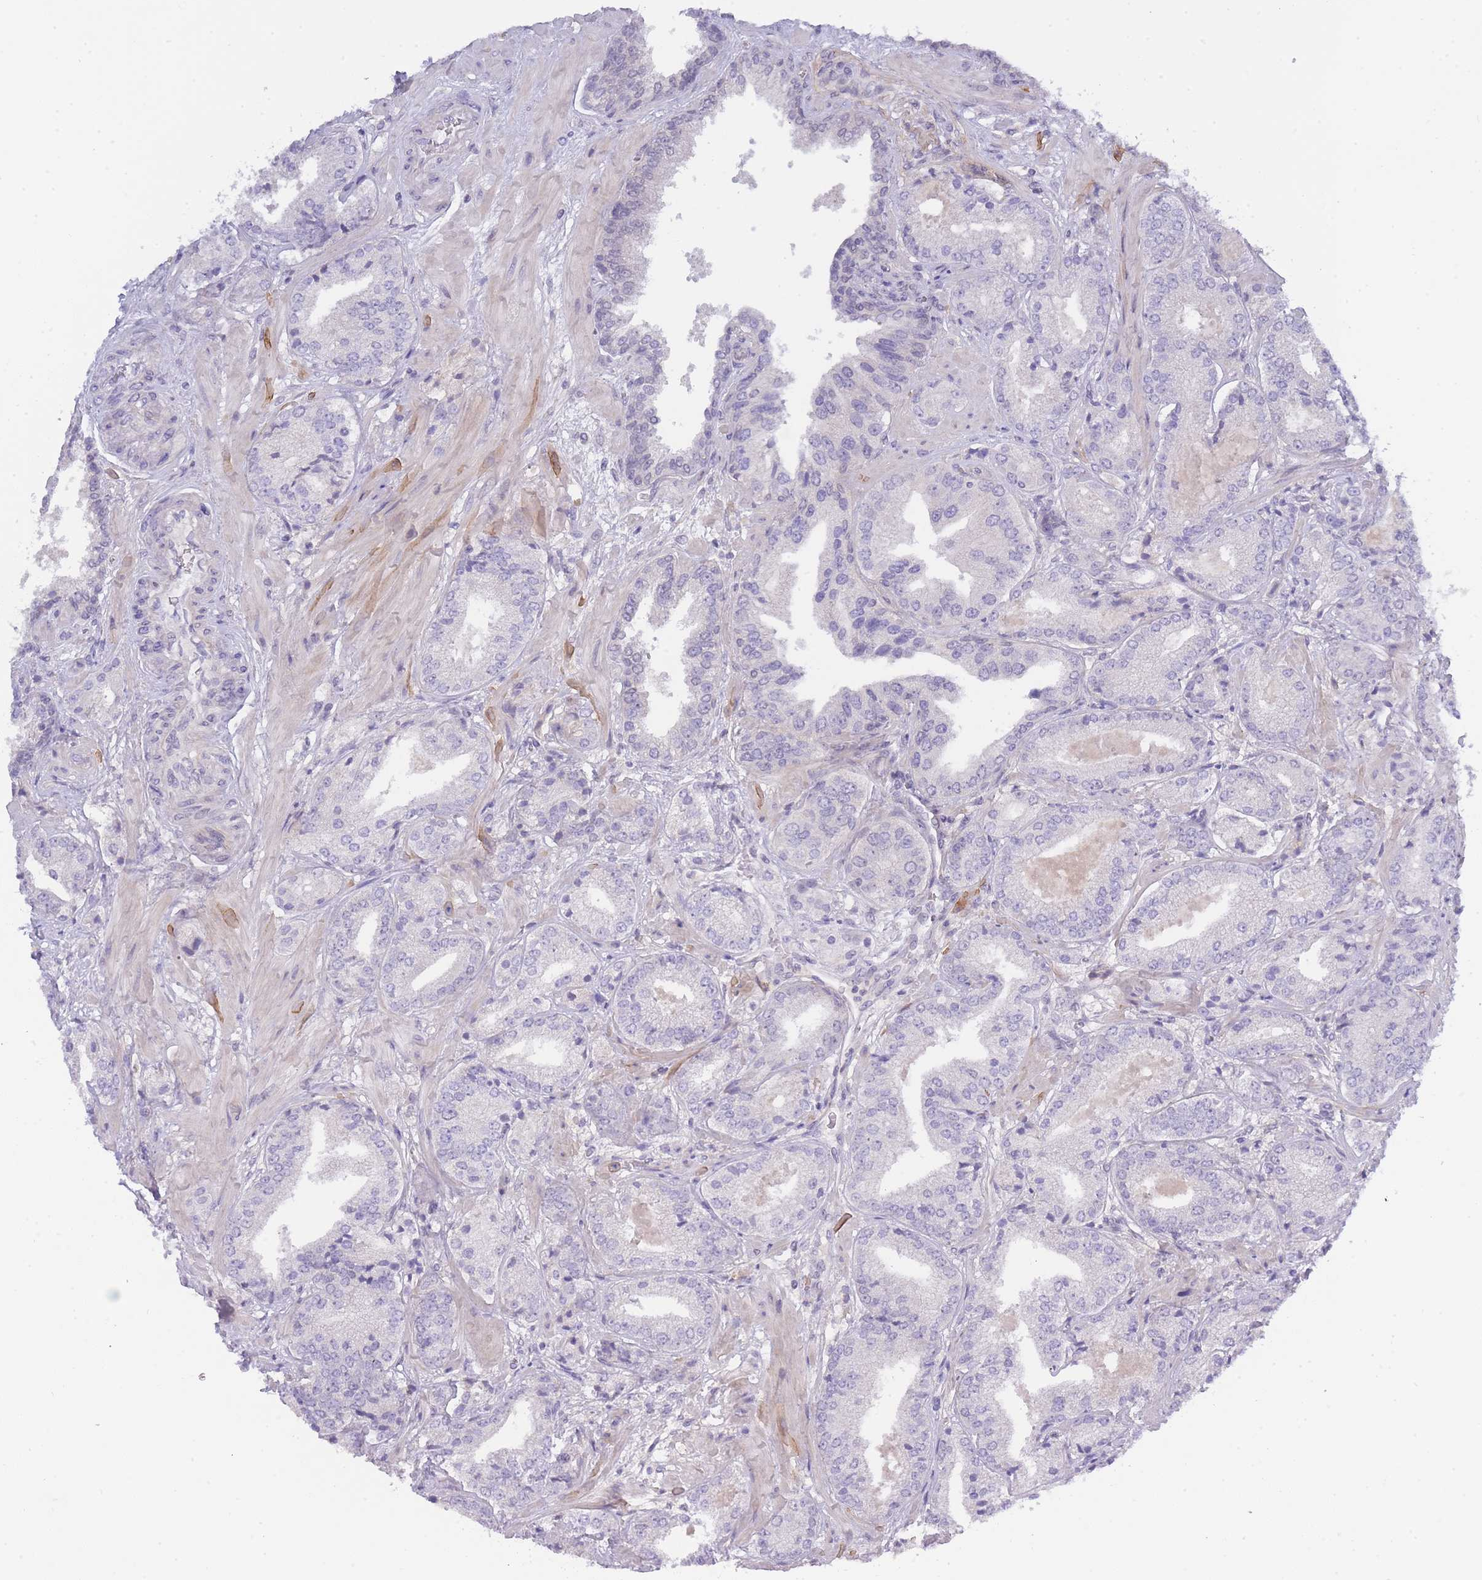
{"staining": {"intensity": "negative", "quantity": "none", "location": "none"}, "tissue": "prostate cancer", "cell_type": "Tumor cells", "image_type": "cancer", "snomed": [{"axis": "morphology", "description": "Adenocarcinoma, High grade"}, {"axis": "topography", "description": "Prostate"}], "caption": "This is an immunohistochemistry histopathology image of prostate cancer. There is no expression in tumor cells.", "gene": "PRR23B", "patient": {"sex": "male", "age": 63}}